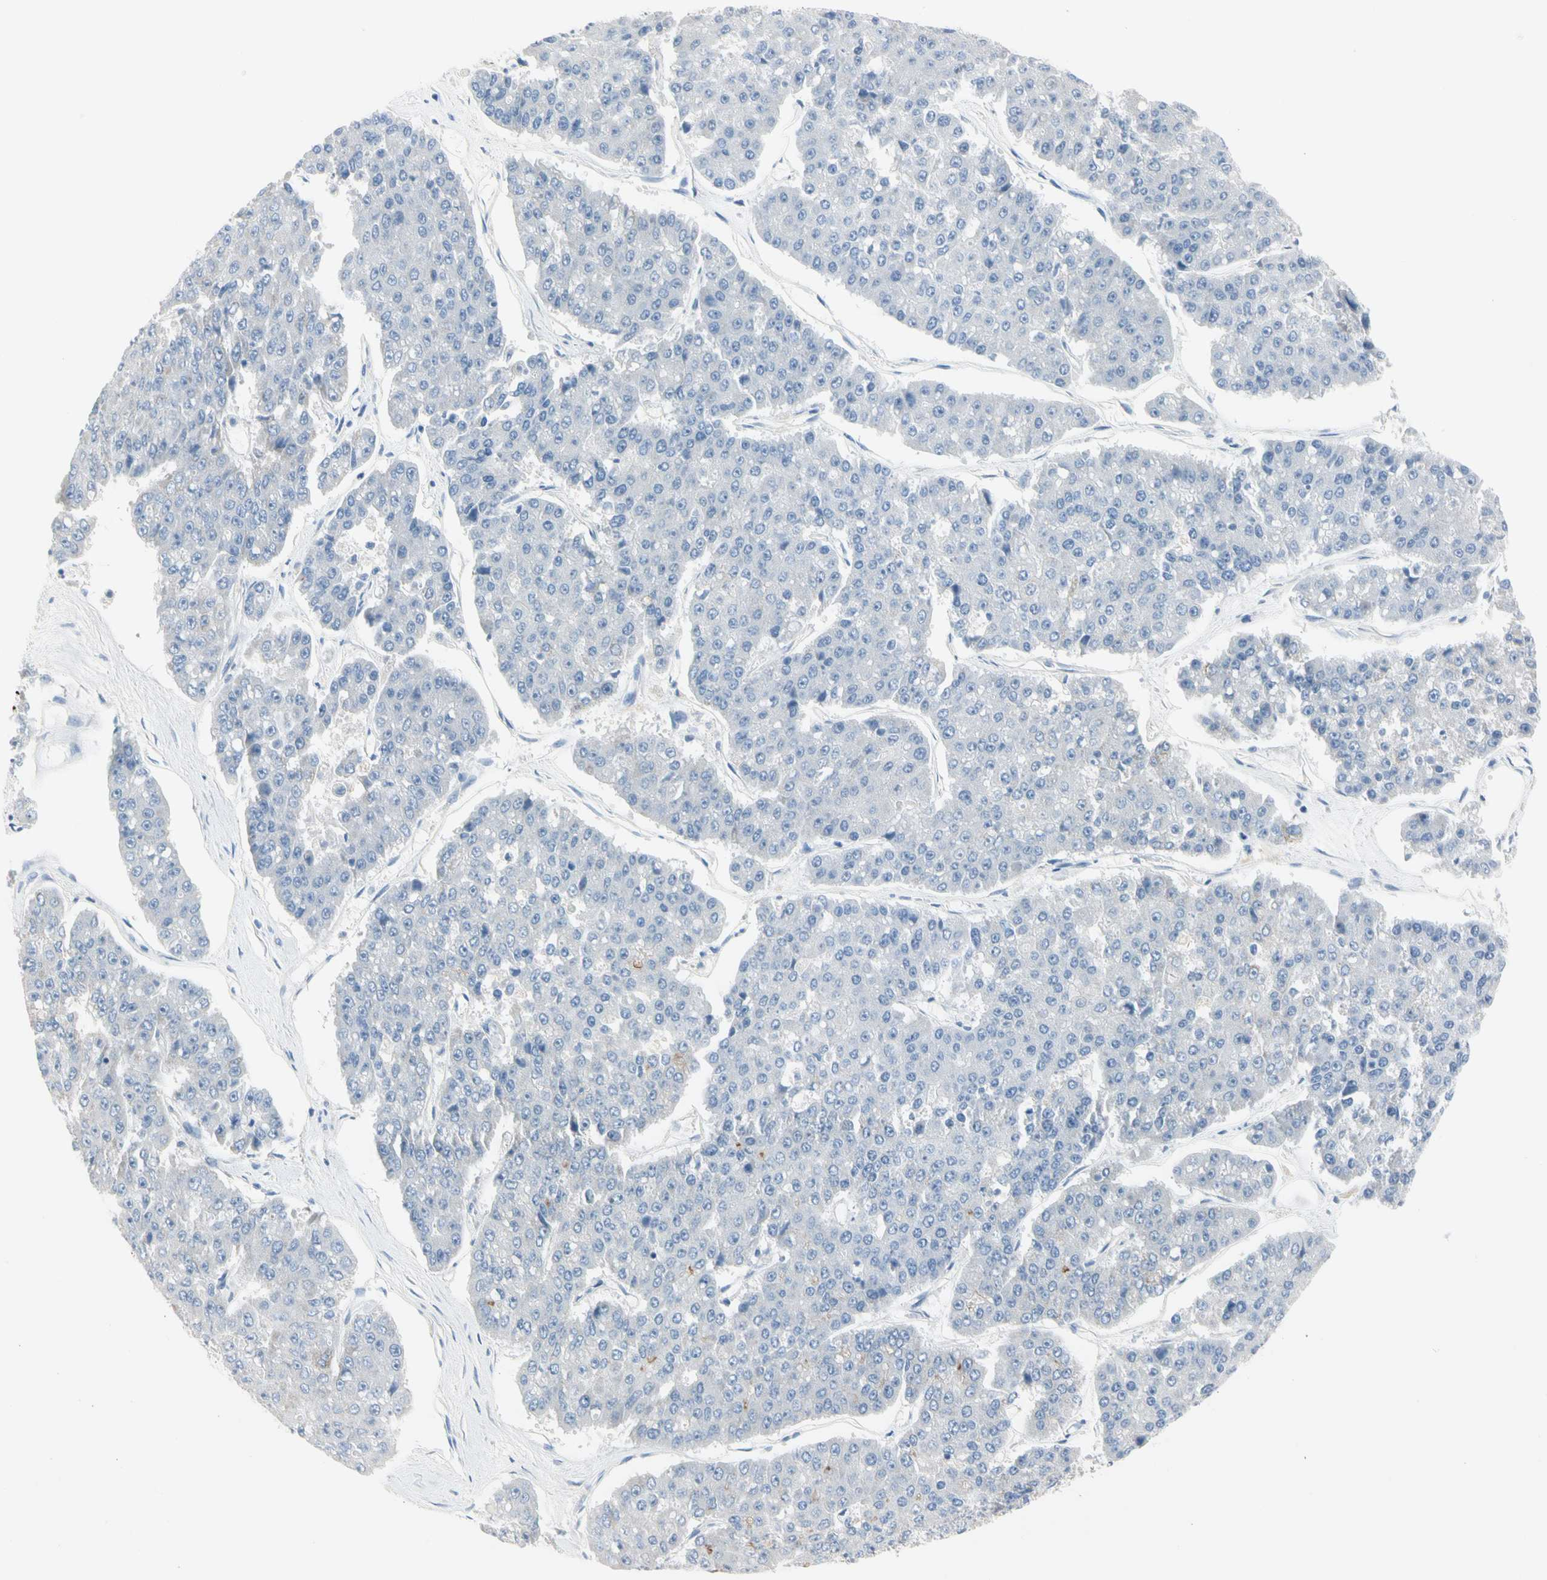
{"staining": {"intensity": "negative", "quantity": "none", "location": "none"}, "tissue": "pancreatic cancer", "cell_type": "Tumor cells", "image_type": "cancer", "snomed": [{"axis": "morphology", "description": "Adenocarcinoma, NOS"}, {"axis": "topography", "description": "Pancreas"}], "caption": "This is an immunohistochemistry (IHC) micrograph of adenocarcinoma (pancreatic). There is no staining in tumor cells.", "gene": "MARK1", "patient": {"sex": "male", "age": 50}}